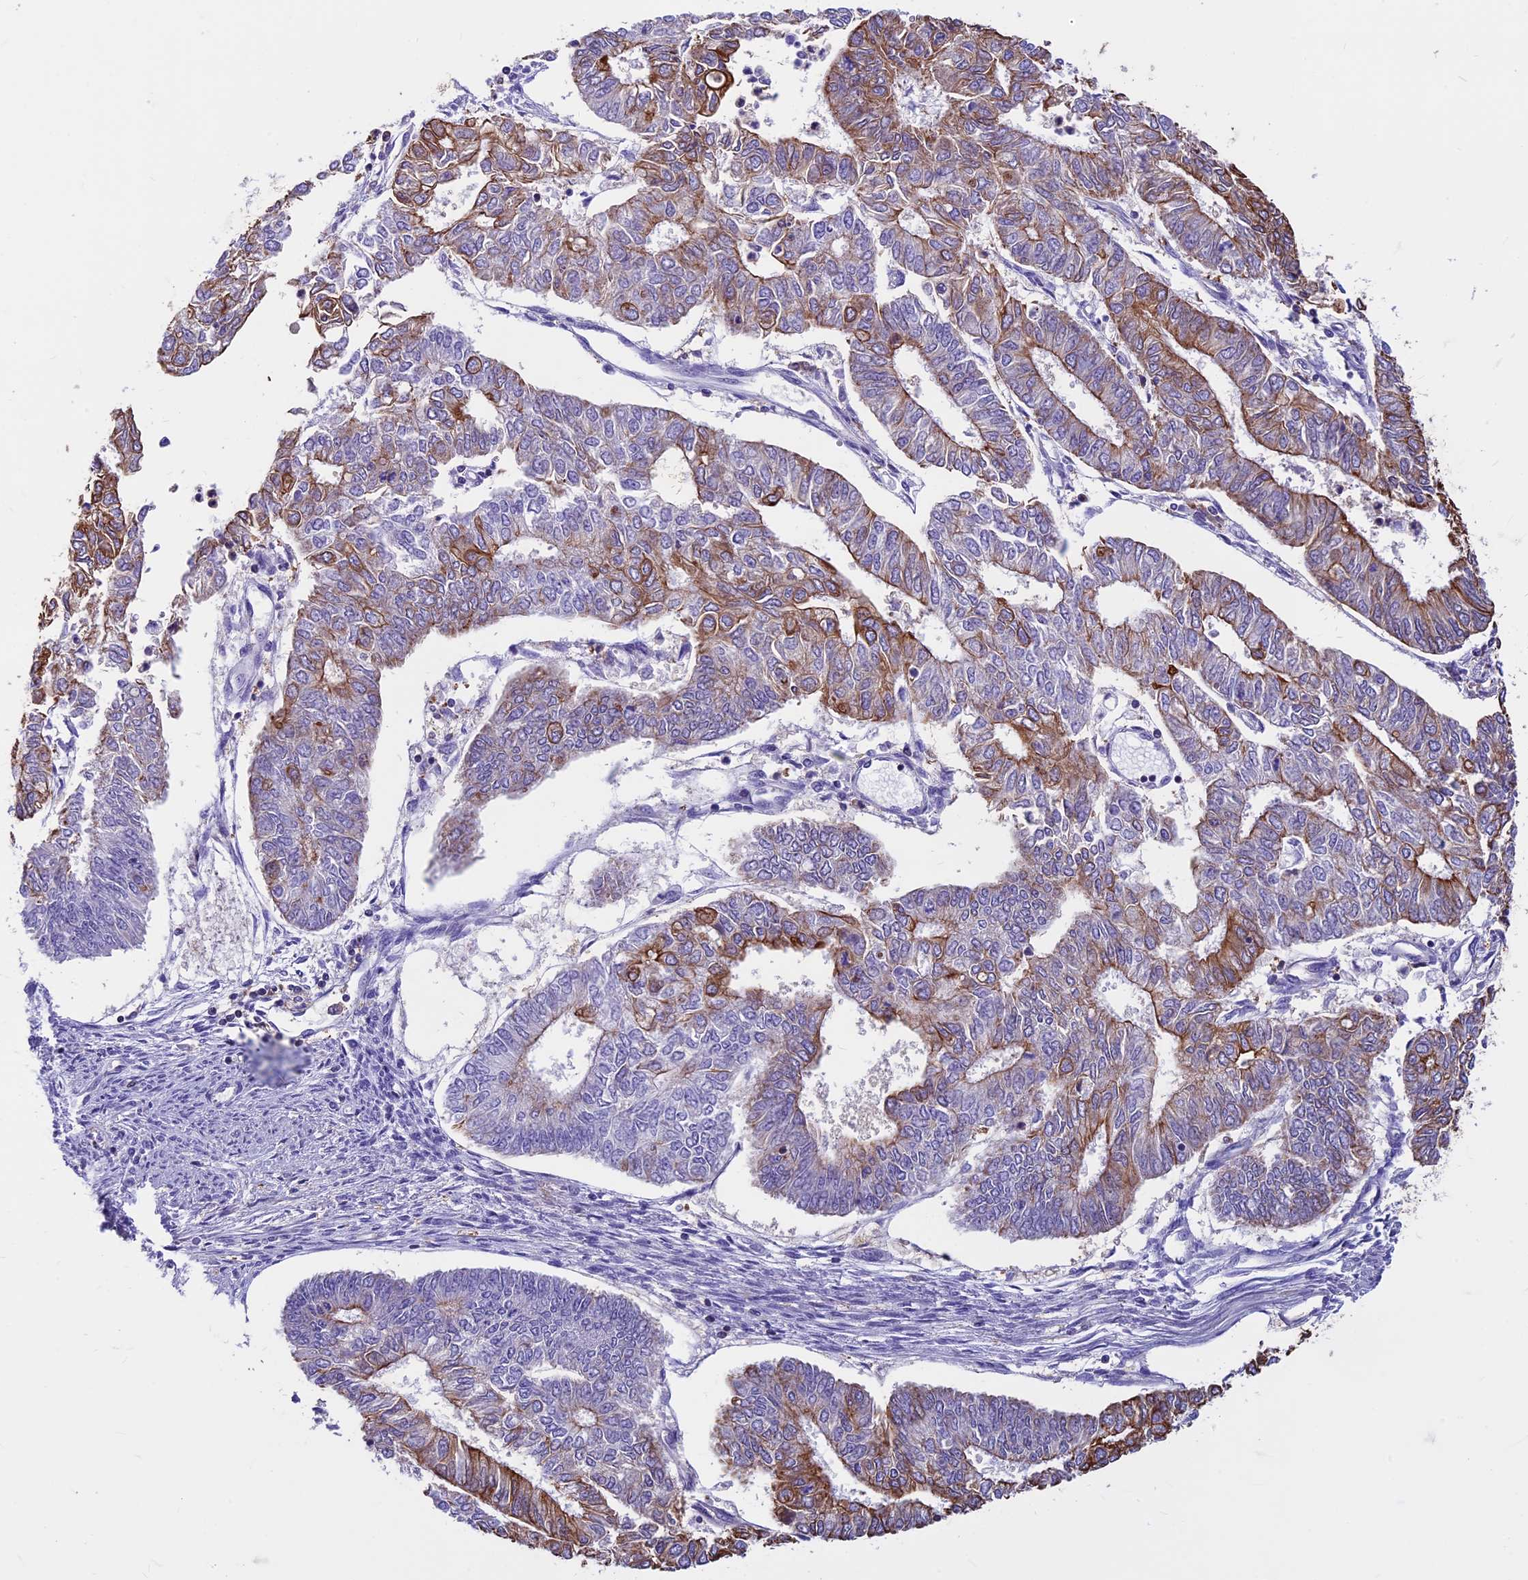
{"staining": {"intensity": "moderate", "quantity": "25%-75%", "location": "cytoplasmic/membranous"}, "tissue": "endometrial cancer", "cell_type": "Tumor cells", "image_type": "cancer", "snomed": [{"axis": "morphology", "description": "Adenocarcinoma, NOS"}, {"axis": "topography", "description": "Endometrium"}], "caption": "The image demonstrates immunohistochemical staining of endometrial adenocarcinoma. There is moderate cytoplasmic/membranous staining is present in approximately 25%-75% of tumor cells. The protein is stained brown, and the nuclei are stained in blue (DAB IHC with brightfield microscopy, high magnification).", "gene": "CDAN1", "patient": {"sex": "female", "age": 68}}